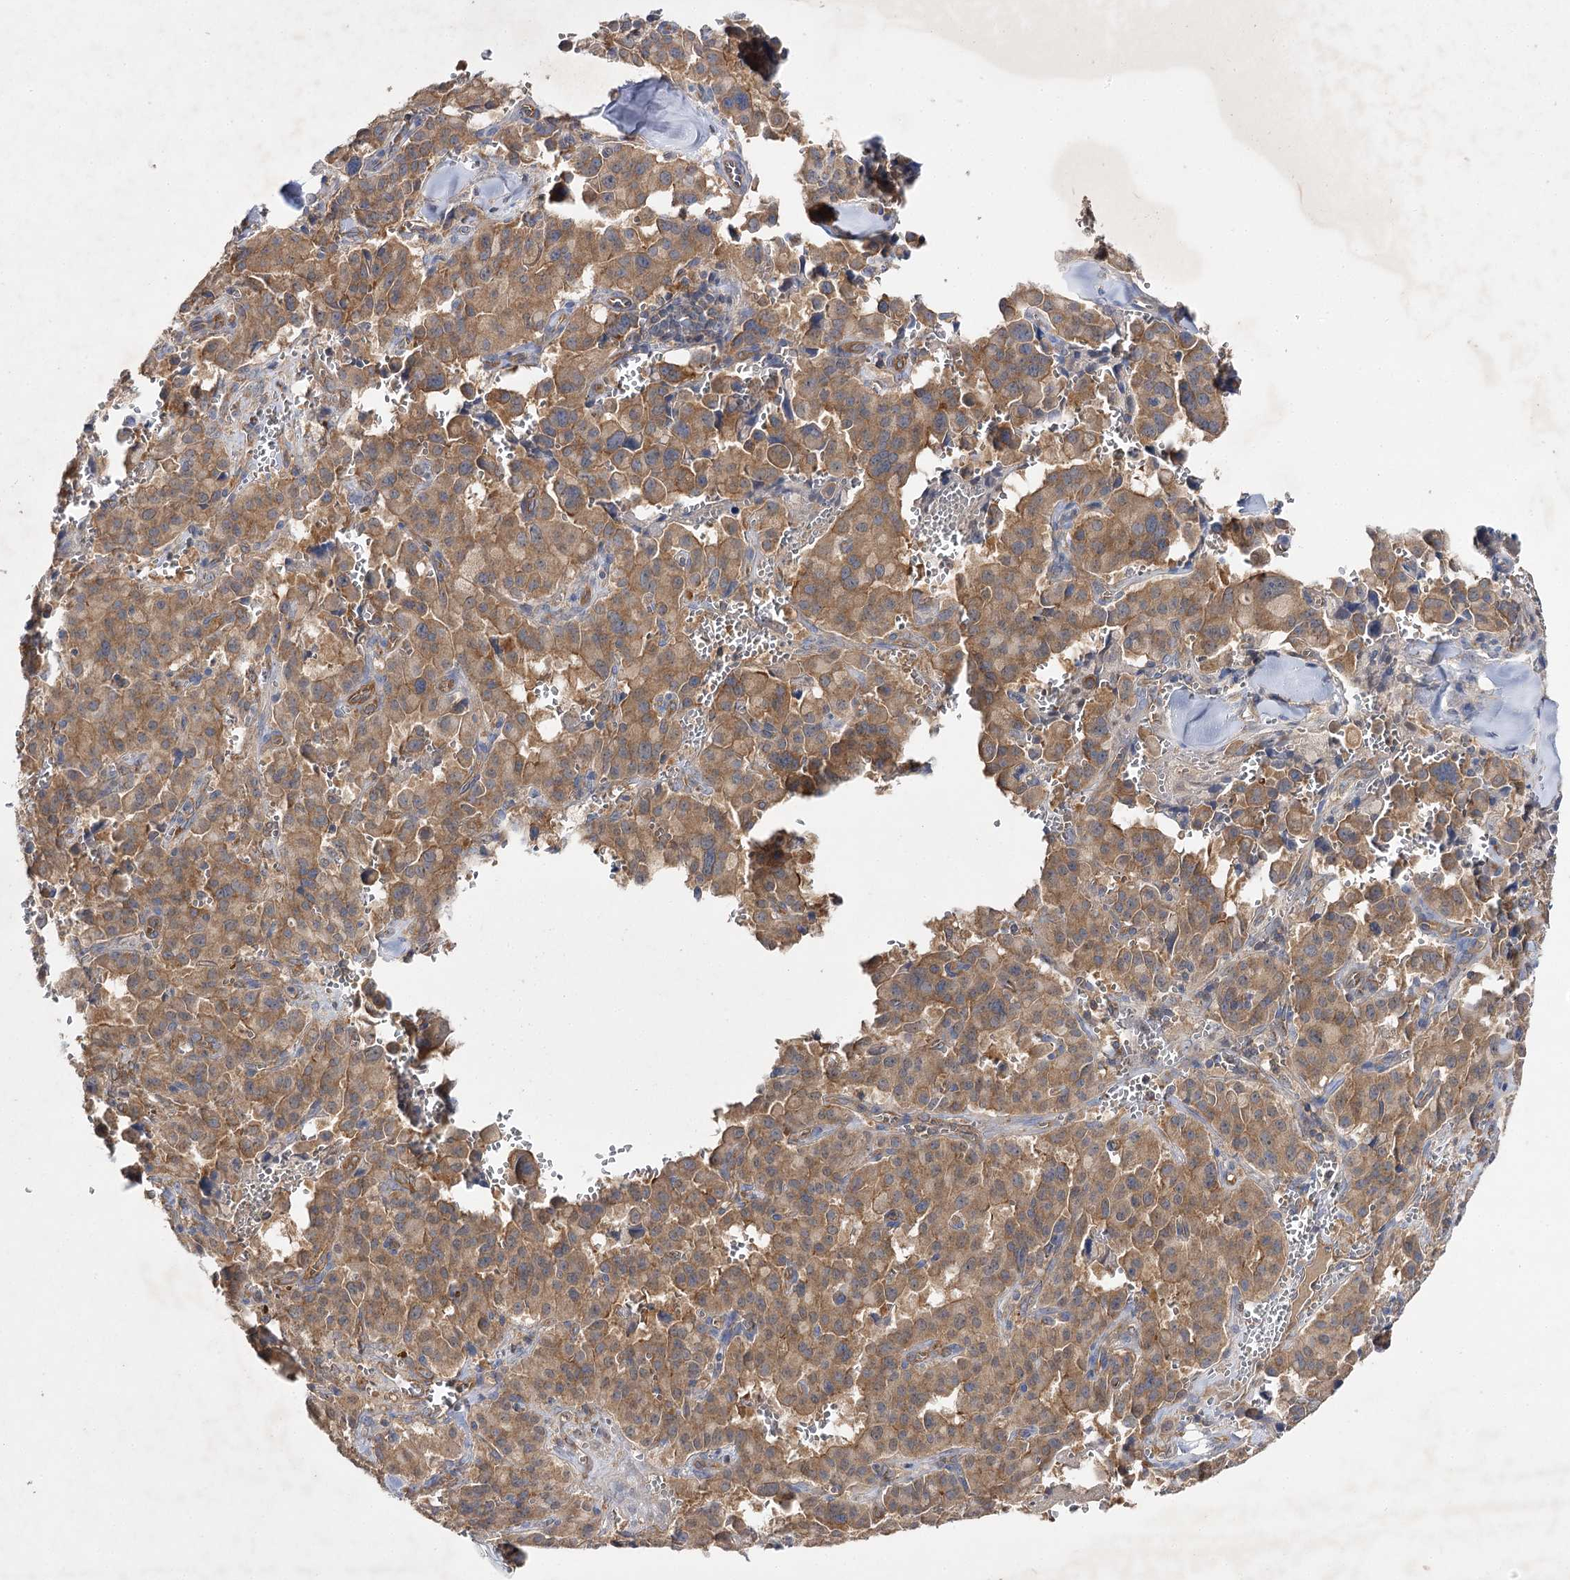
{"staining": {"intensity": "moderate", "quantity": ">75%", "location": "cytoplasmic/membranous"}, "tissue": "pancreatic cancer", "cell_type": "Tumor cells", "image_type": "cancer", "snomed": [{"axis": "morphology", "description": "Adenocarcinoma, NOS"}, {"axis": "topography", "description": "Pancreas"}], "caption": "The micrograph displays staining of pancreatic cancer (adenocarcinoma), revealing moderate cytoplasmic/membranous protein expression (brown color) within tumor cells.", "gene": "BCR", "patient": {"sex": "male", "age": 65}}